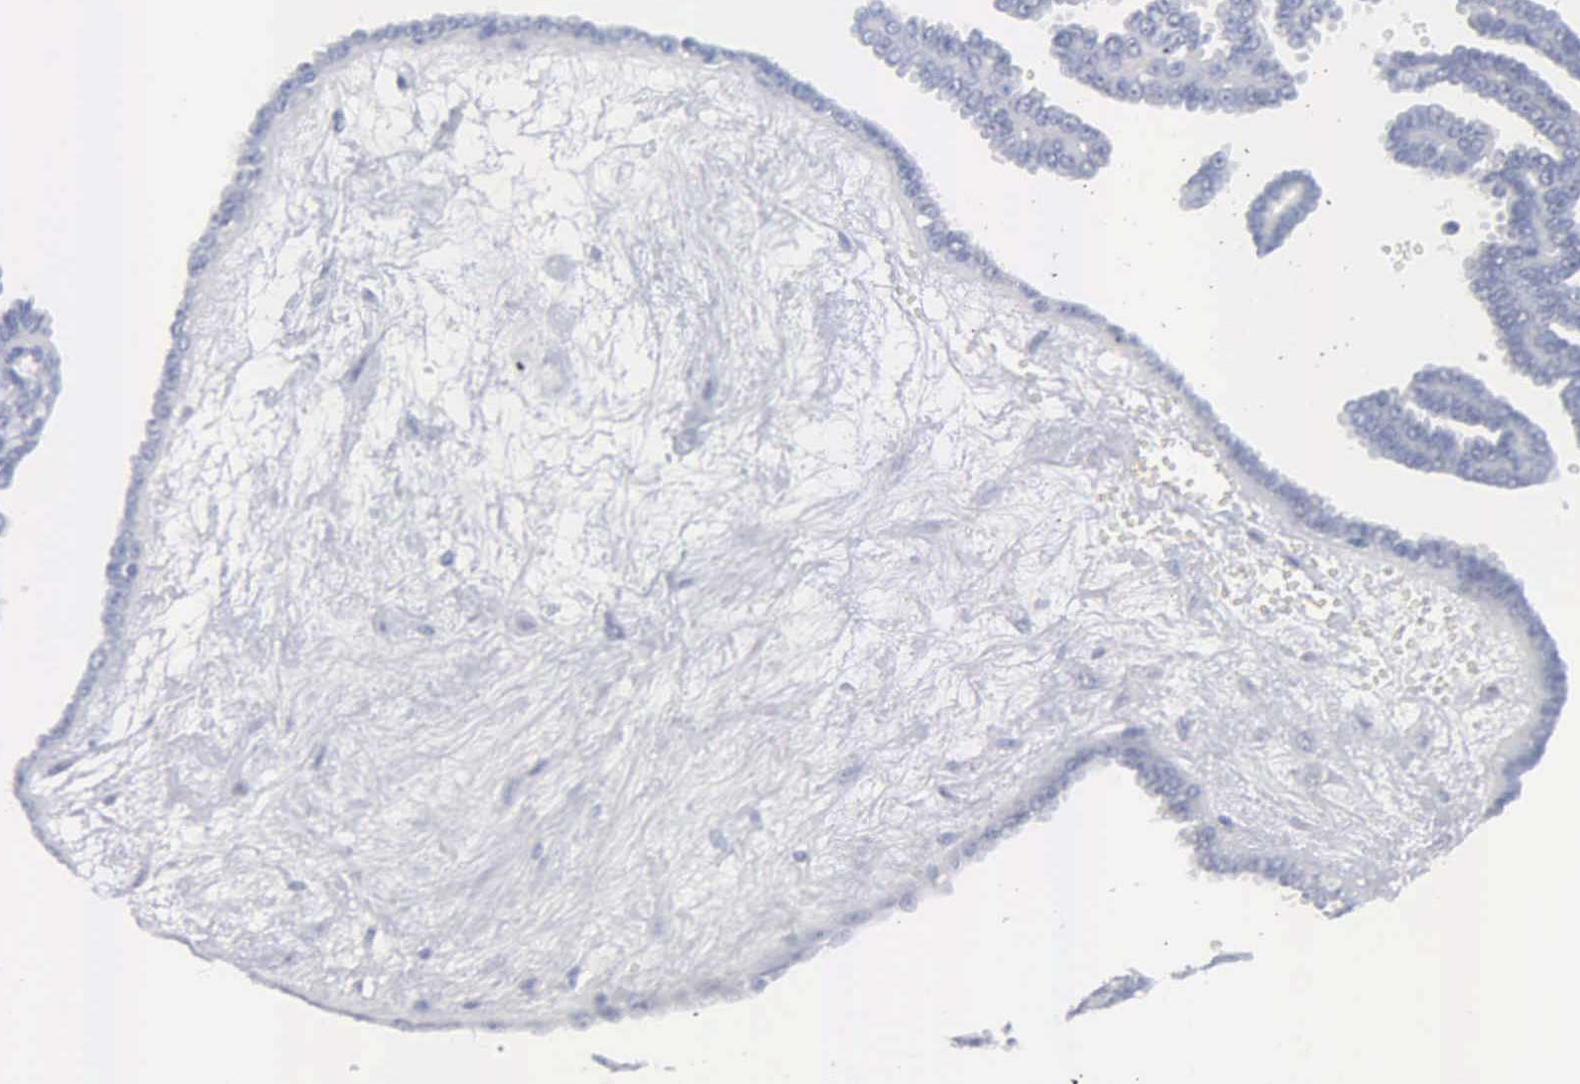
{"staining": {"intensity": "negative", "quantity": "none", "location": "none"}, "tissue": "ovarian cancer", "cell_type": "Tumor cells", "image_type": "cancer", "snomed": [{"axis": "morphology", "description": "Cystadenocarcinoma, serous, NOS"}, {"axis": "topography", "description": "Ovary"}], "caption": "A high-resolution image shows IHC staining of ovarian cancer, which demonstrates no significant positivity in tumor cells.", "gene": "ASPHD2", "patient": {"sex": "female", "age": 71}}